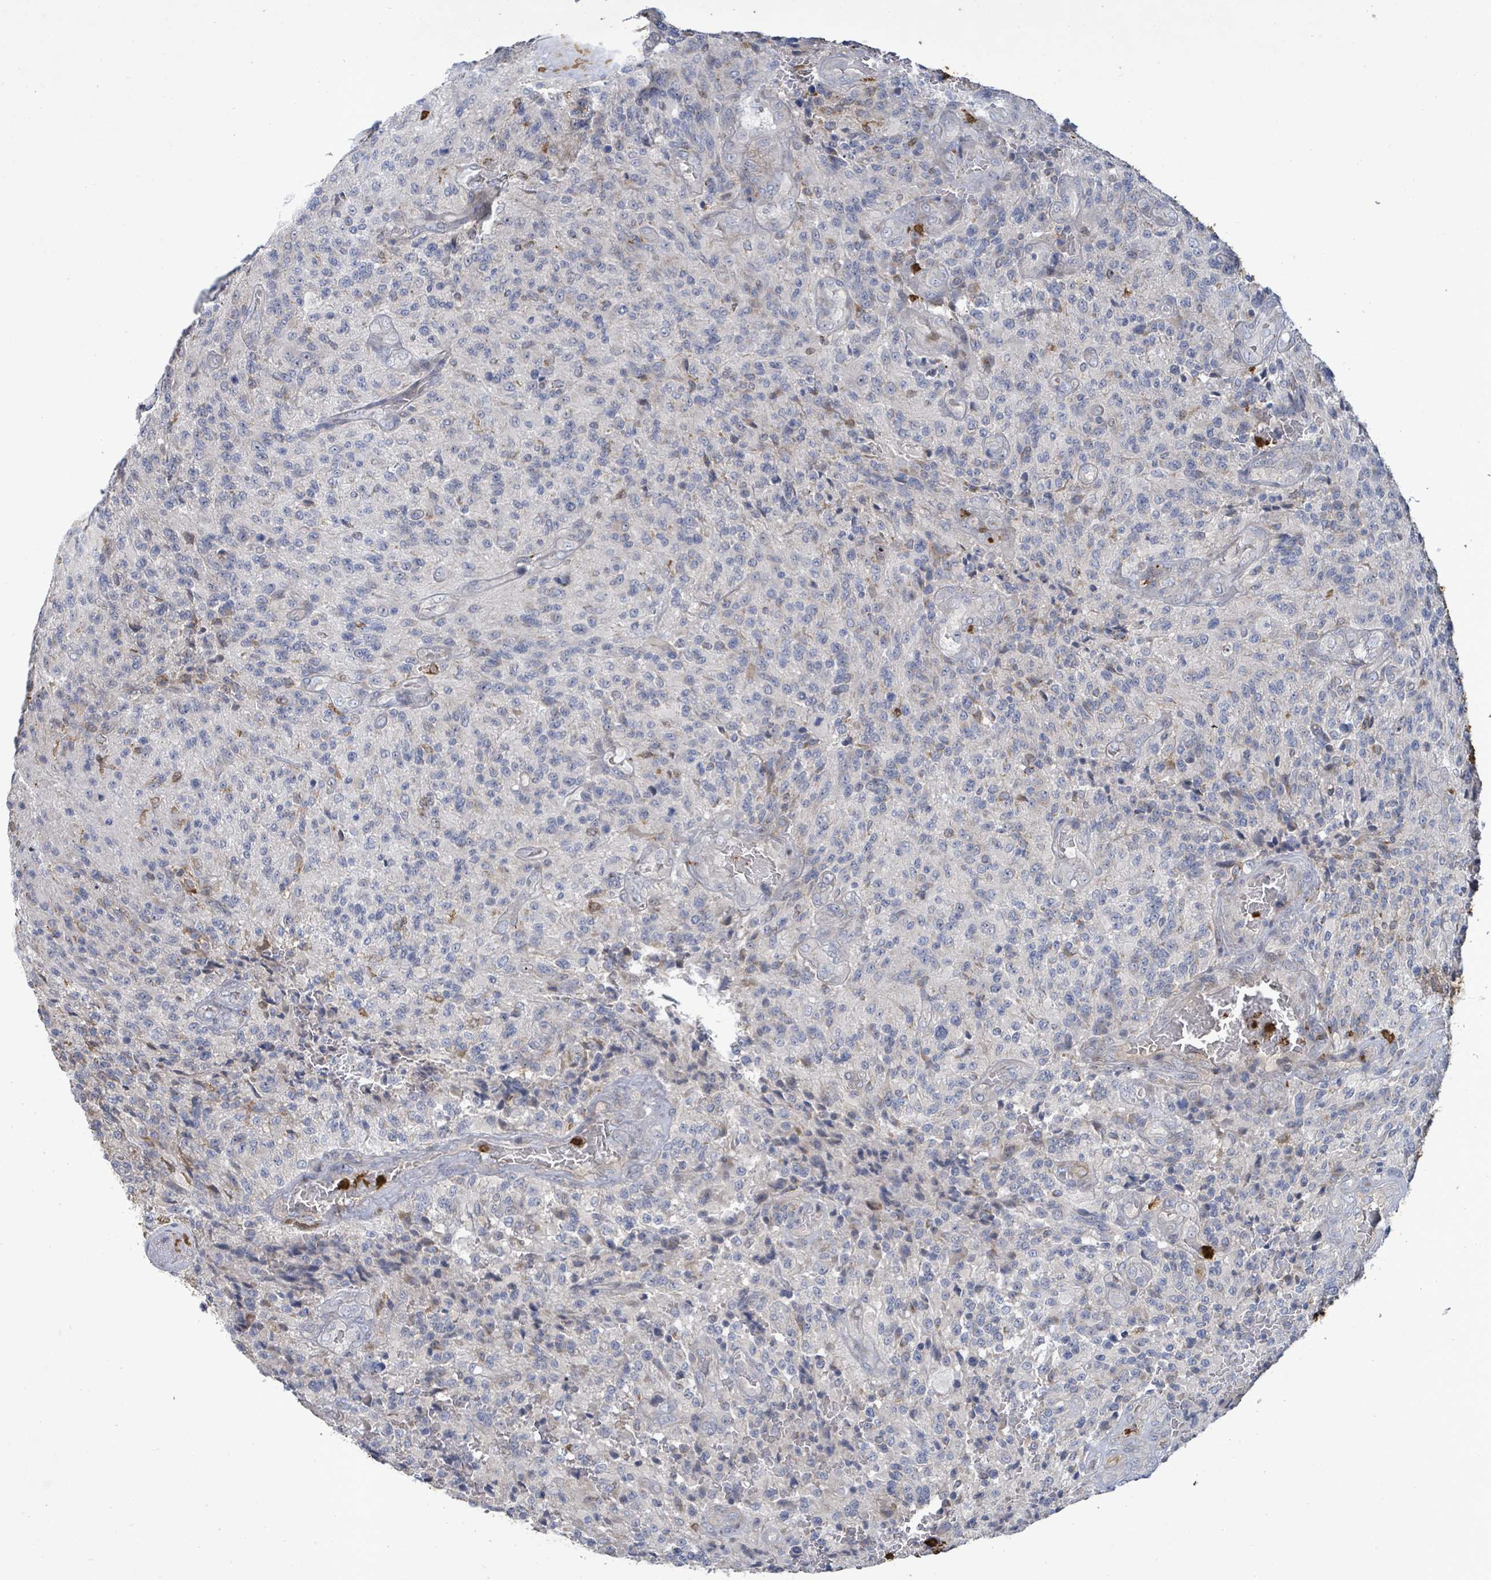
{"staining": {"intensity": "negative", "quantity": "none", "location": "none"}, "tissue": "glioma", "cell_type": "Tumor cells", "image_type": "cancer", "snomed": [{"axis": "morphology", "description": "Normal tissue, NOS"}, {"axis": "morphology", "description": "Glioma, malignant, High grade"}, {"axis": "topography", "description": "Cerebral cortex"}], "caption": "Immunohistochemistry (IHC) of malignant glioma (high-grade) demonstrates no expression in tumor cells. (IHC, brightfield microscopy, high magnification).", "gene": "FAM210A", "patient": {"sex": "male", "age": 56}}